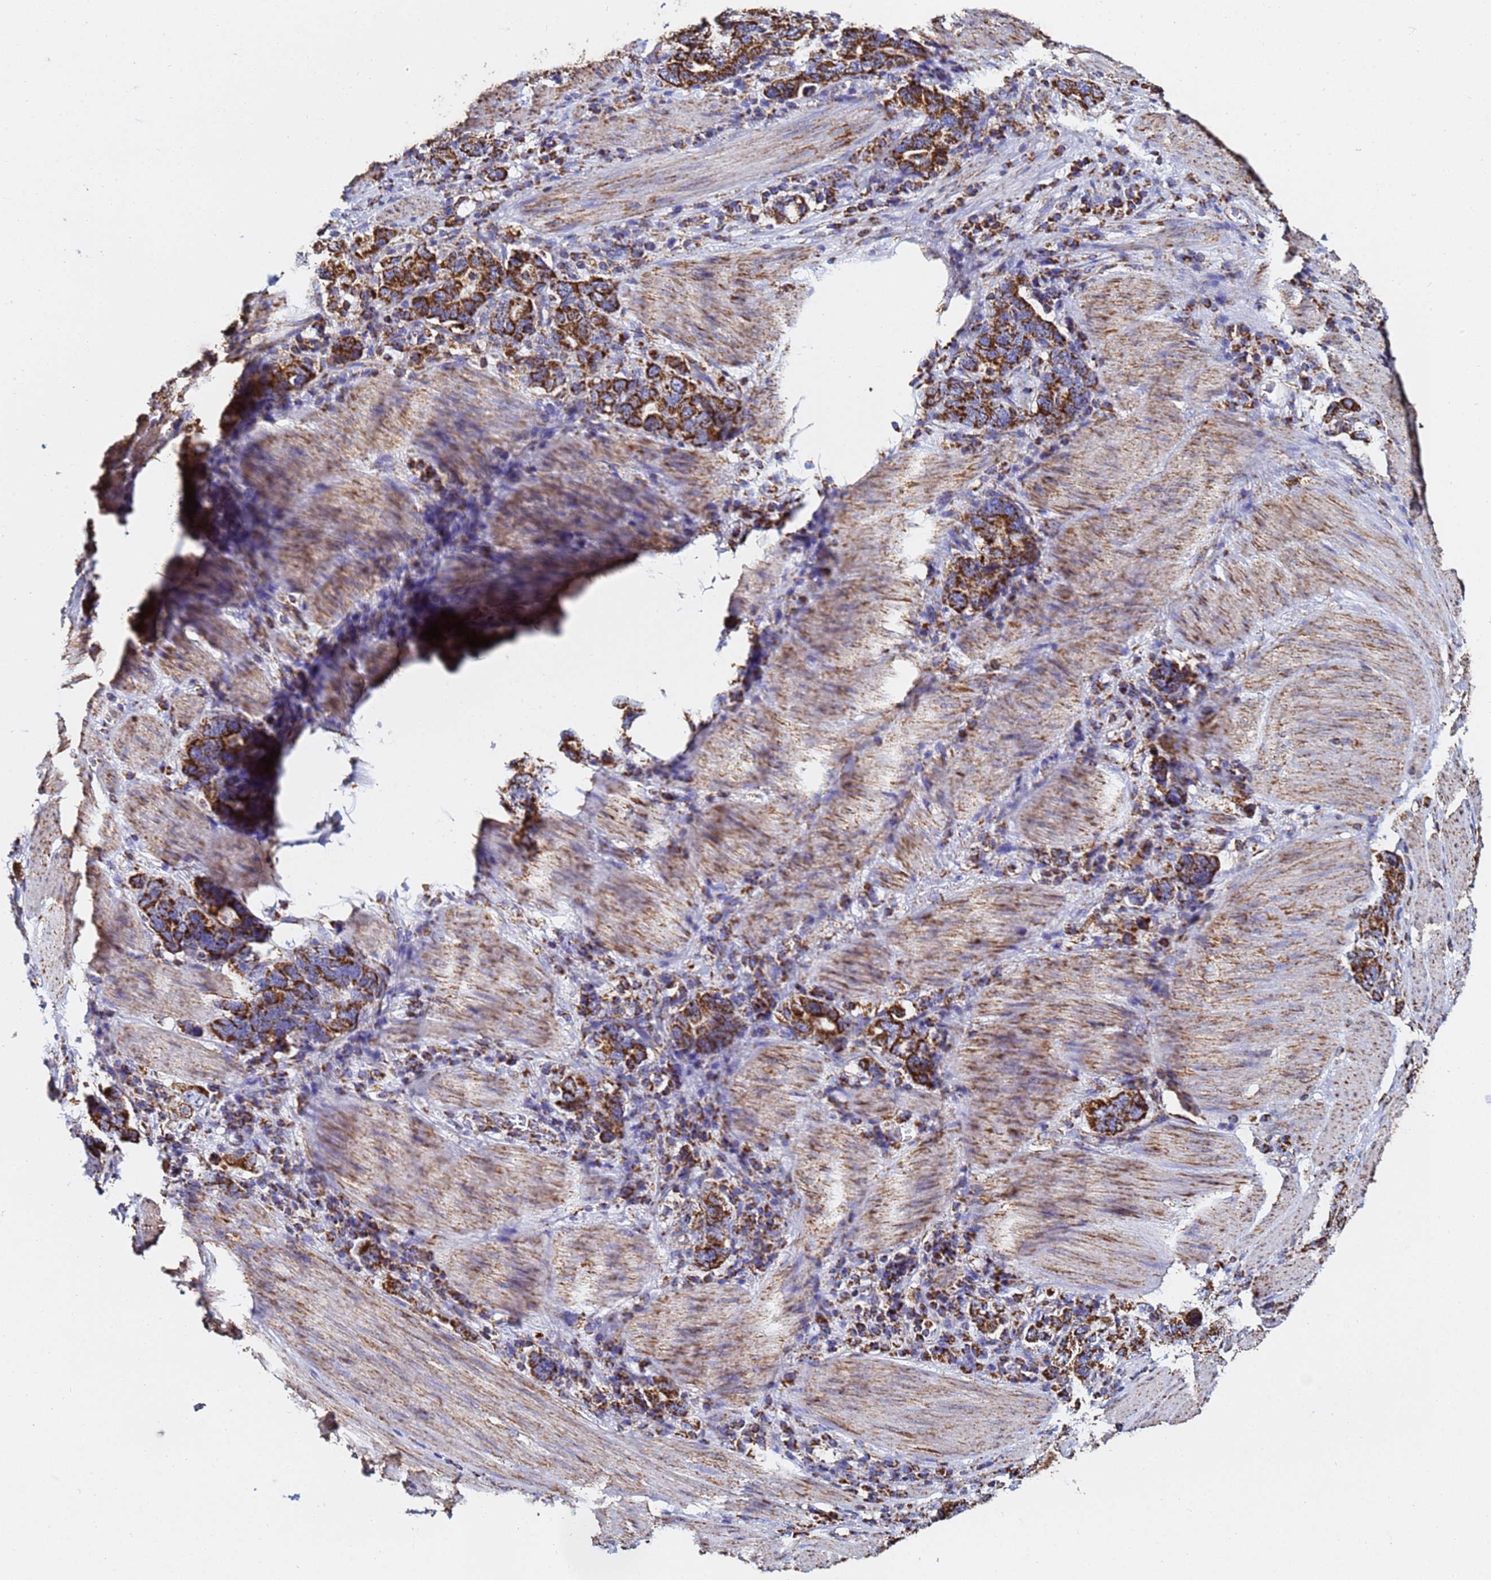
{"staining": {"intensity": "strong", "quantity": ">75%", "location": "cytoplasmic/membranous"}, "tissue": "stomach cancer", "cell_type": "Tumor cells", "image_type": "cancer", "snomed": [{"axis": "morphology", "description": "Adenocarcinoma, NOS"}, {"axis": "topography", "description": "Stomach, upper"}, {"axis": "topography", "description": "Stomach"}], "caption": "IHC (DAB) staining of human stomach adenocarcinoma shows strong cytoplasmic/membranous protein positivity in approximately >75% of tumor cells.", "gene": "PHB2", "patient": {"sex": "male", "age": 62}}